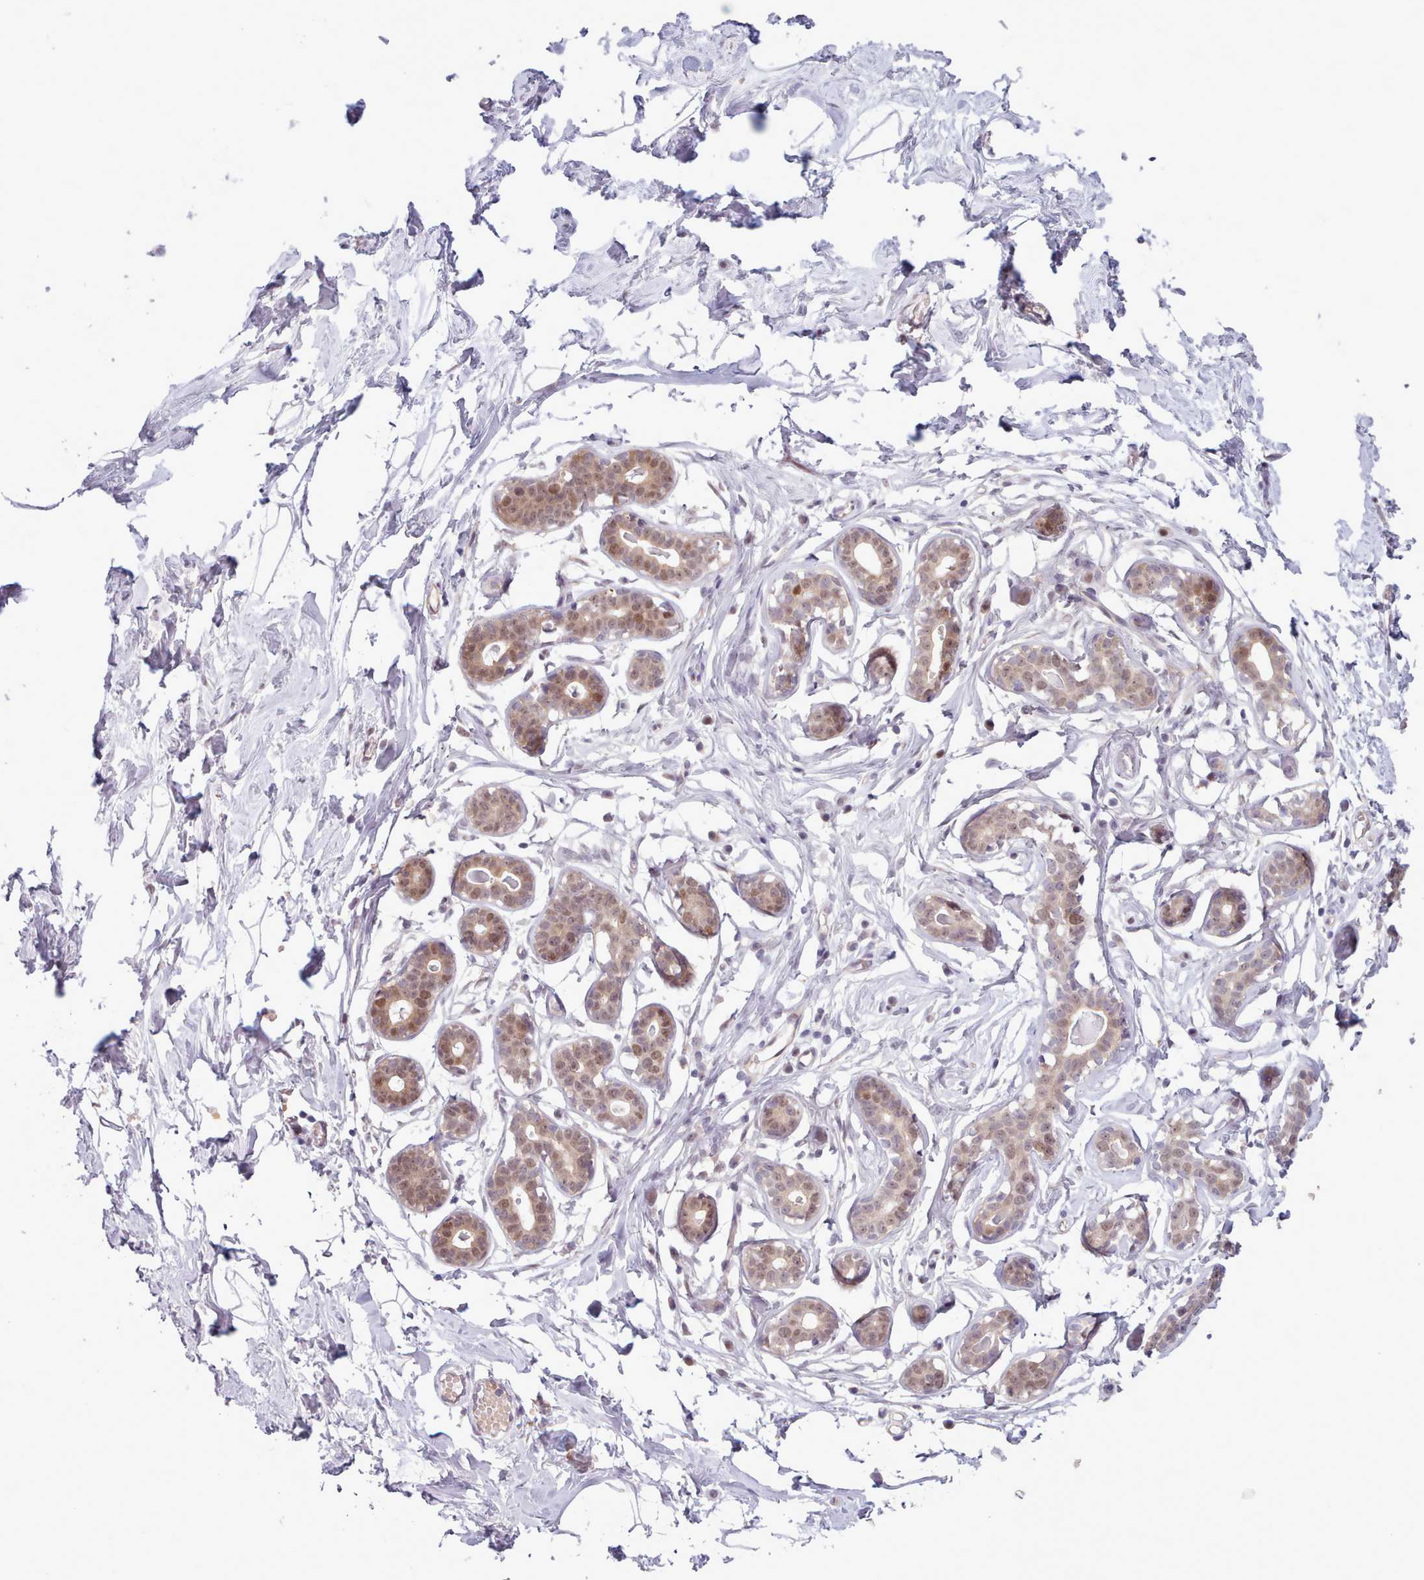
{"staining": {"intensity": "negative", "quantity": "none", "location": "none"}, "tissue": "breast", "cell_type": "Adipocytes", "image_type": "normal", "snomed": [{"axis": "morphology", "description": "Normal tissue, NOS"}, {"axis": "morphology", "description": "Adenoma, NOS"}, {"axis": "topography", "description": "Breast"}], "caption": "The immunohistochemistry (IHC) image has no significant expression in adipocytes of breast. The staining was performed using DAB (3,3'-diaminobenzidine) to visualize the protein expression in brown, while the nuclei were stained in blue with hematoxylin (Magnification: 20x).", "gene": "KBTBD6", "patient": {"sex": "female", "age": 23}}